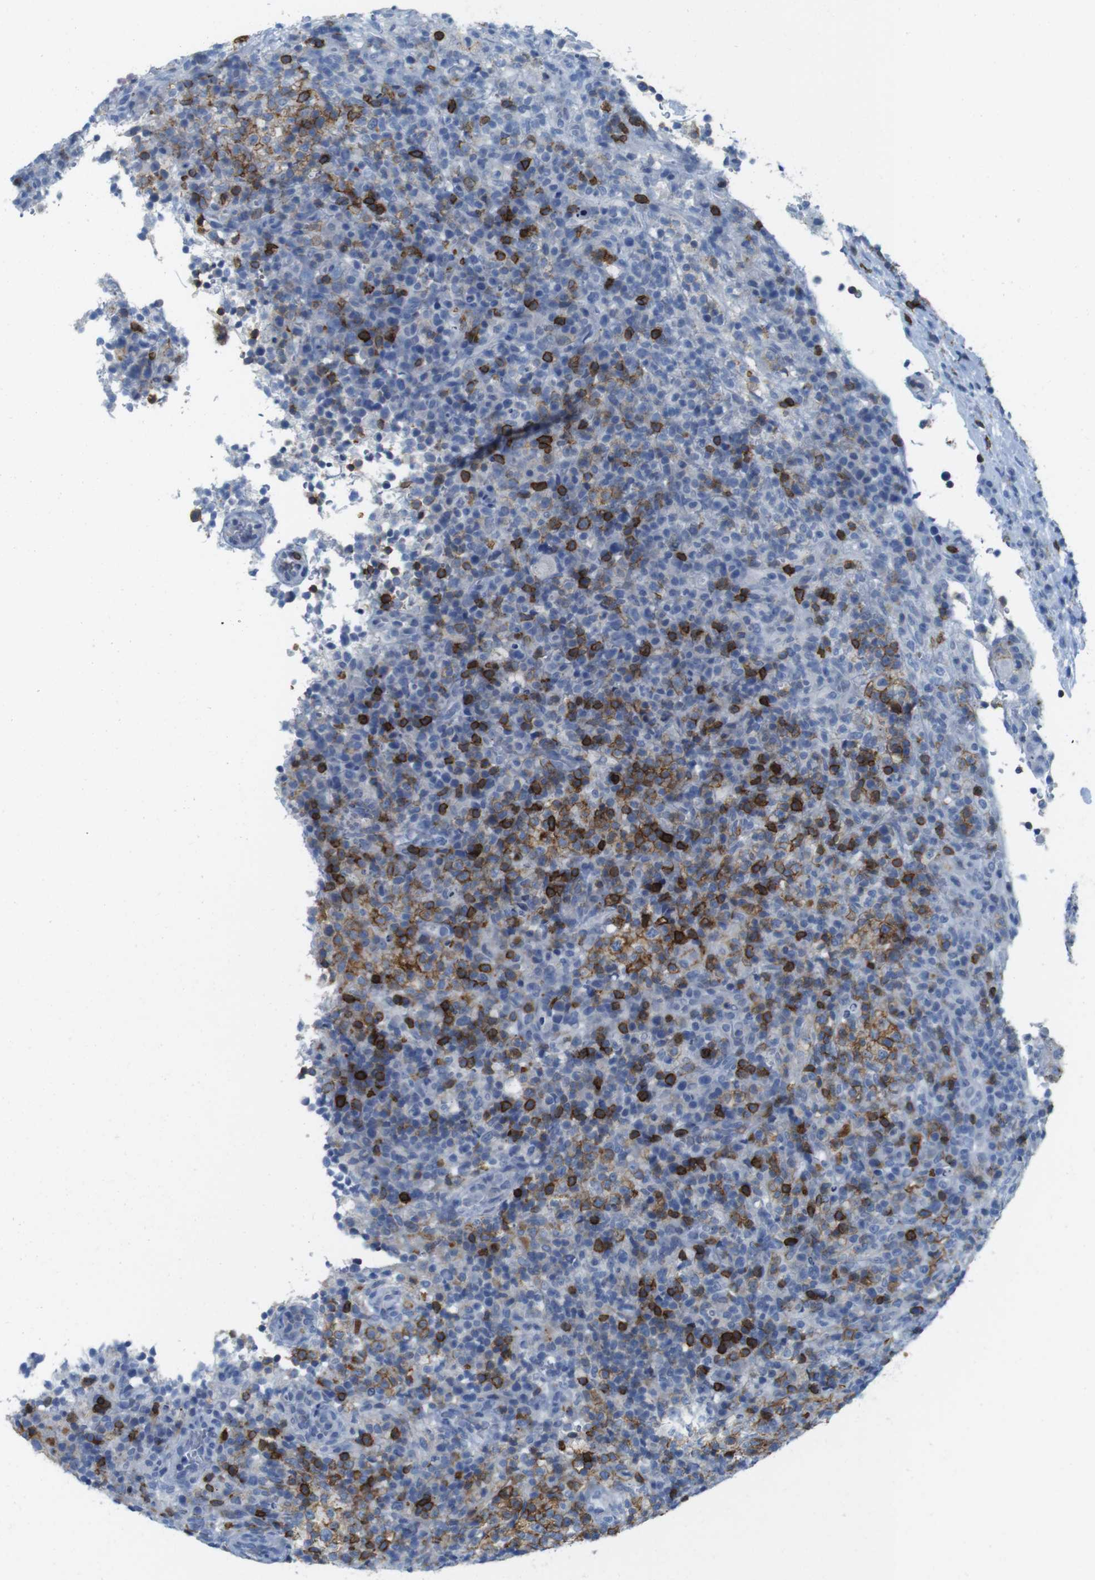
{"staining": {"intensity": "moderate", "quantity": "<25%", "location": "cytoplasmic/membranous"}, "tissue": "lymphoma", "cell_type": "Tumor cells", "image_type": "cancer", "snomed": [{"axis": "morphology", "description": "Malignant lymphoma, non-Hodgkin's type, High grade"}, {"axis": "topography", "description": "Lymph node"}], "caption": "Human lymphoma stained for a protein (brown) demonstrates moderate cytoplasmic/membranous positive positivity in about <25% of tumor cells.", "gene": "CD5", "patient": {"sex": "female", "age": 76}}